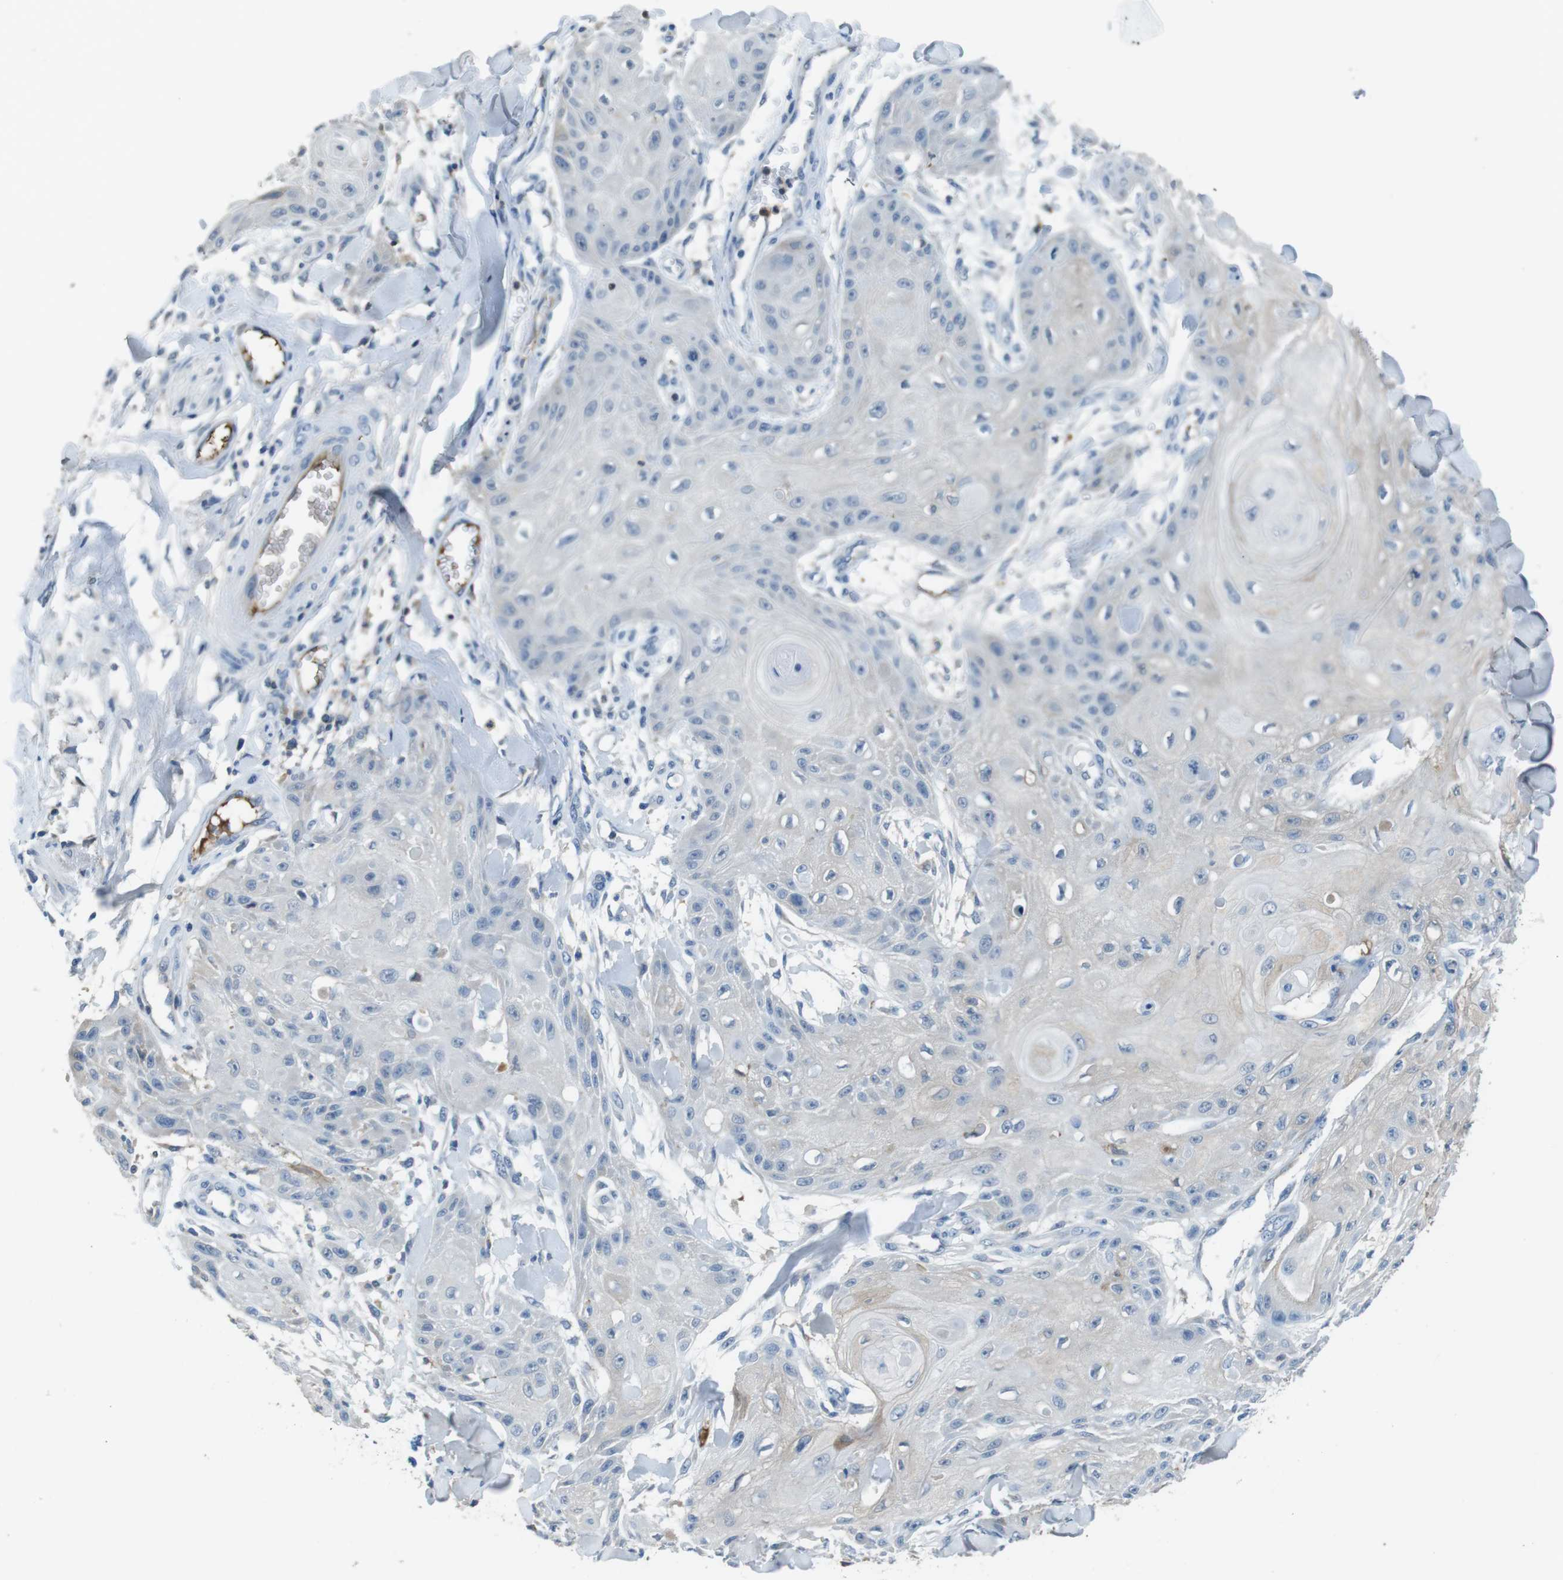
{"staining": {"intensity": "negative", "quantity": "none", "location": "none"}, "tissue": "skin cancer", "cell_type": "Tumor cells", "image_type": "cancer", "snomed": [{"axis": "morphology", "description": "Squamous cell carcinoma, NOS"}, {"axis": "topography", "description": "Skin"}], "caption": "A photomicrograph of skin squamous cell carcinoma stained for a protein demonstrates no brown staining in tumor cells. (Brightfield microscopy of DAB (3,3'-diaminobenzidine) immunohistochemistry at high magnification).", "gene": "TMPRSS15", "patient": {"sex": "male", "age": 74}}